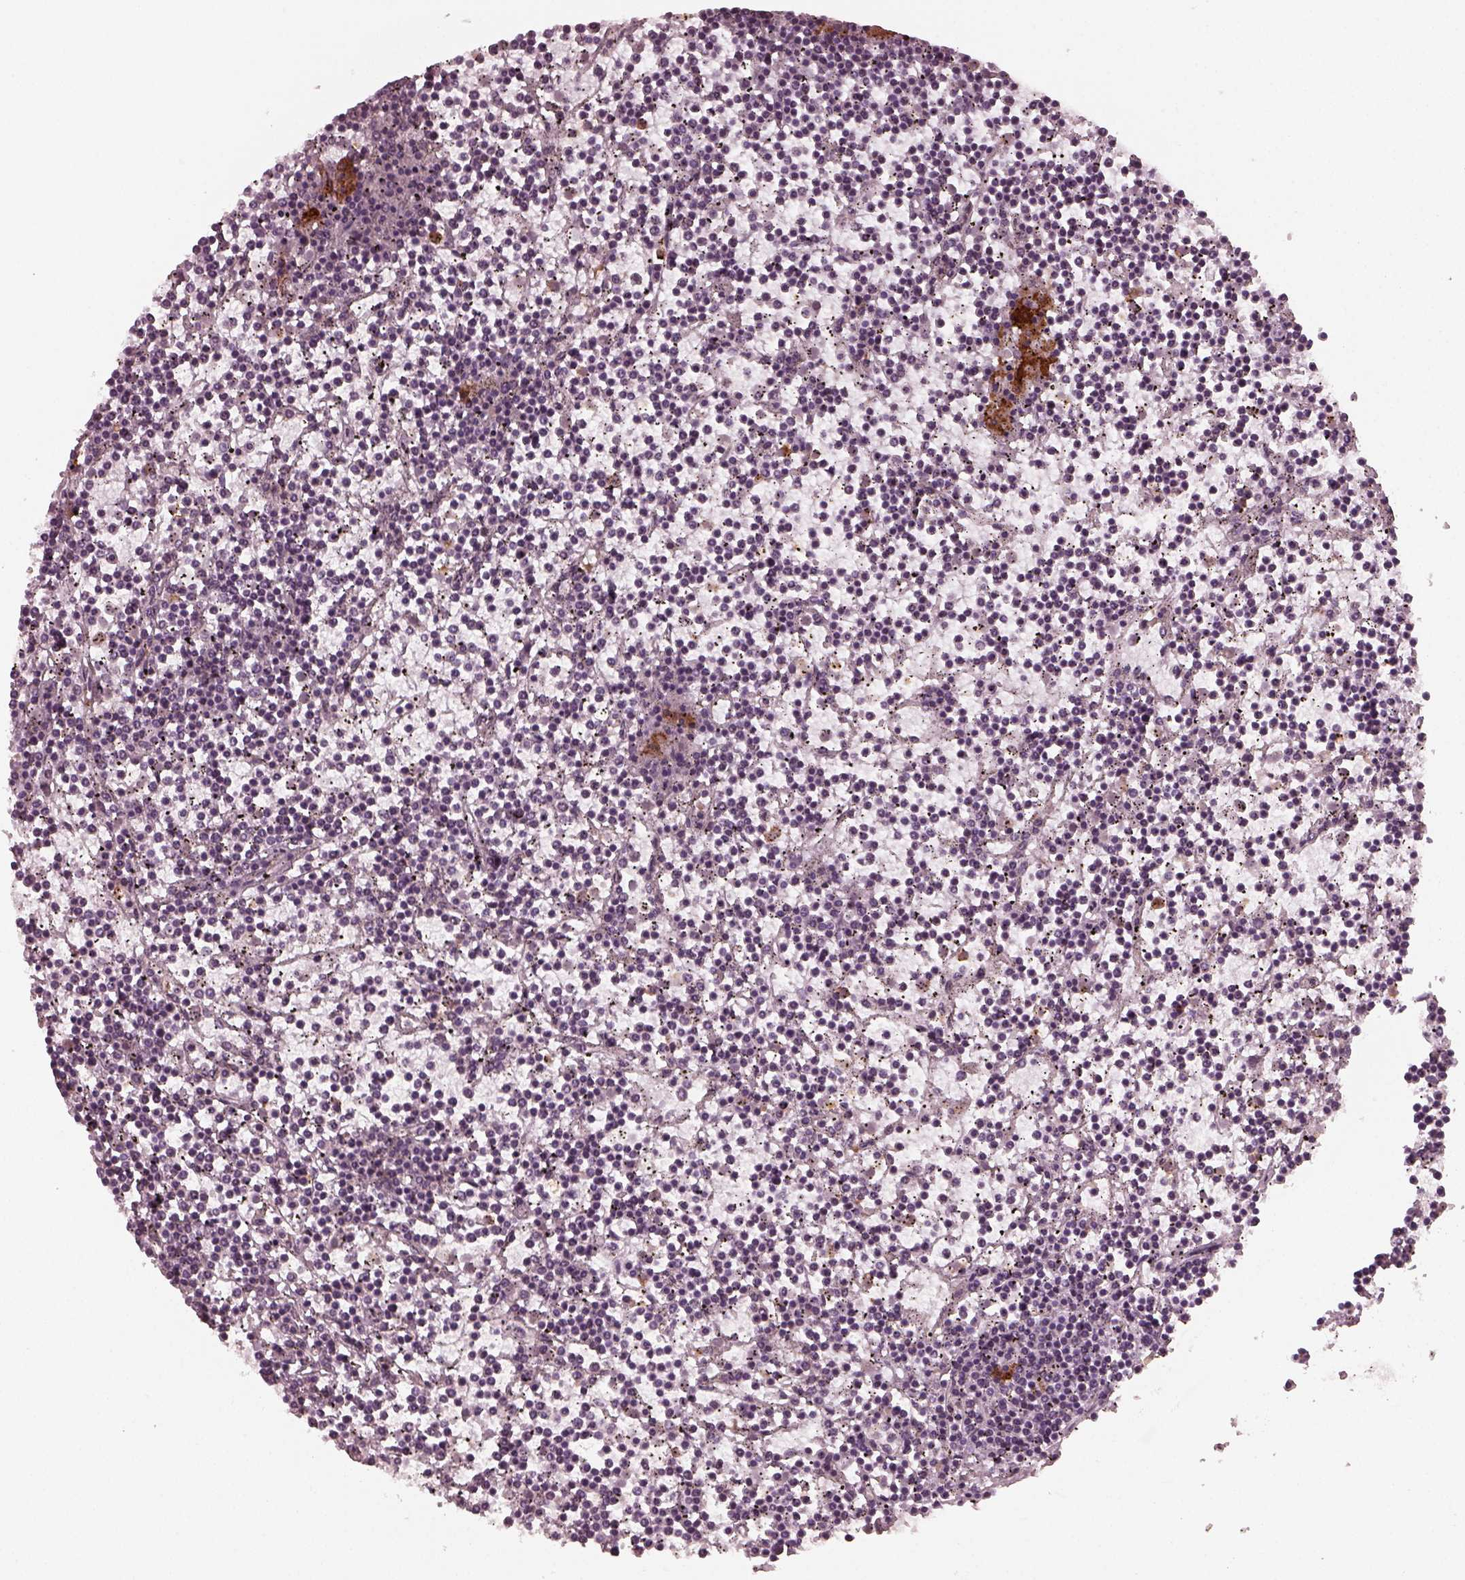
{"staining": {"intensity": "negative", "quantity": "none", "location": "none"}, "tissue": "lymphoma", "cell_type": "Tumor cells", "image_type": "cancer", "snomed": [{"axis": "morphology", "description": "Malignant lymphoma, non-Hodgkin's type, Low grade"}, {"axis": "topography", "description": "Spleen"}], "caption": "Immunohistochemistry histopathology image of neoplastic tissue: lymphoma stained with DAB (3,3'-diaminobenzidine) exhibits no significant protein expression in tumor cells.", "gene": "CHIT1", "patient": {"sex": "female", "age": 19}}